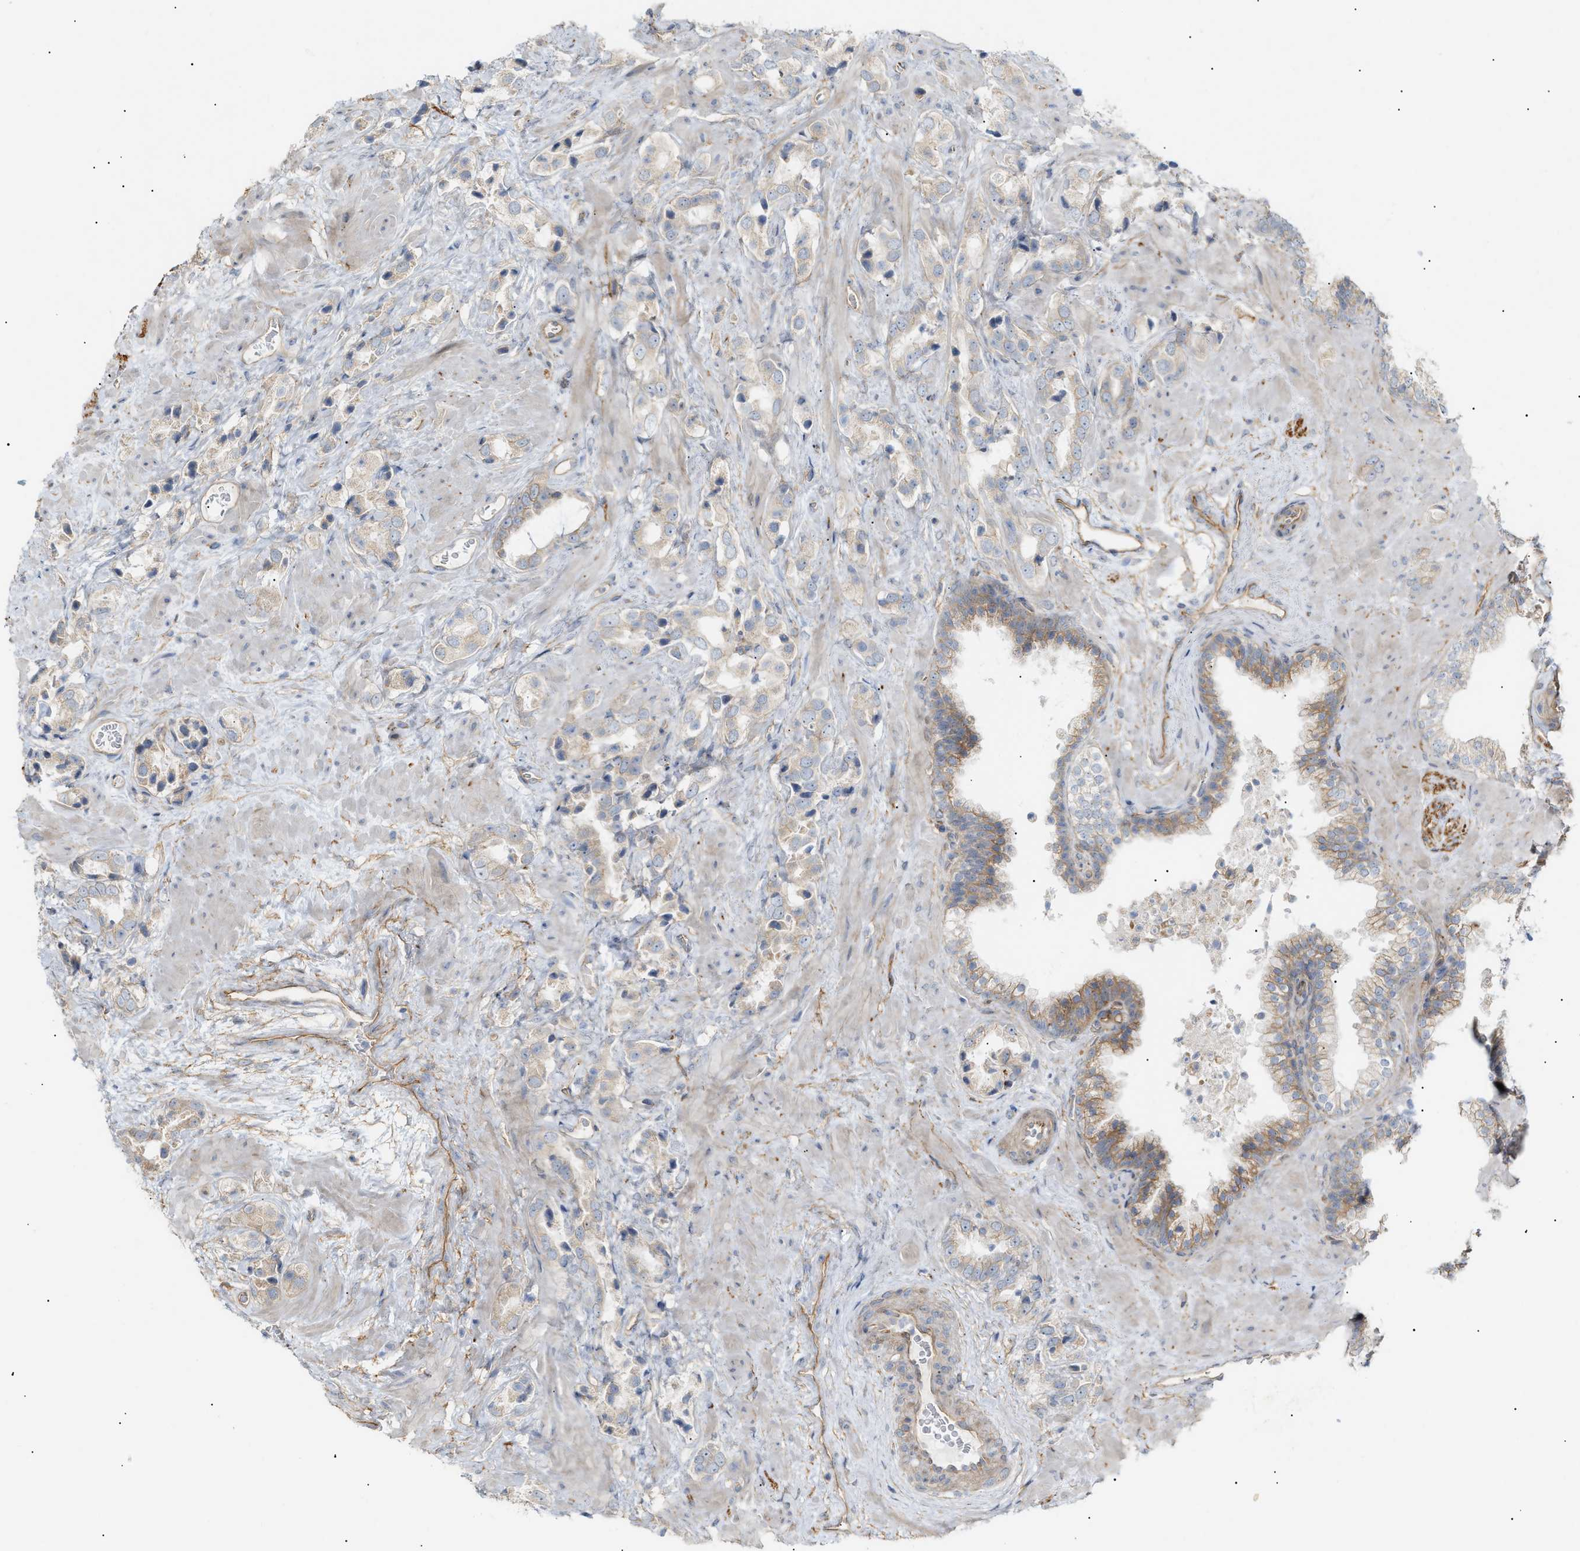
{"staining": {"intensity": "weak", "quantity": "<25%", "location": "cytoplasmic/membranous"}, "tissue": "prostate cancer", "cell_type": "Tumor cells", "image_type": "cancer", "snomed": [{"axis": "morphology", "description": "Adenocarcinoma, High grade"}, {"axis": "topography", "description": "Prostate"}], "caption": "High power microscopy micrograph of an immunohistochemistry image of prostate cancer, revealing no significant positivity in tumor cells. The staining is performed using DAB brown chromogen with nuclei counter-stained in using hematoxylin.", "gene": "ZFHX2", "patient": {"sex": "male", "age": 64}}